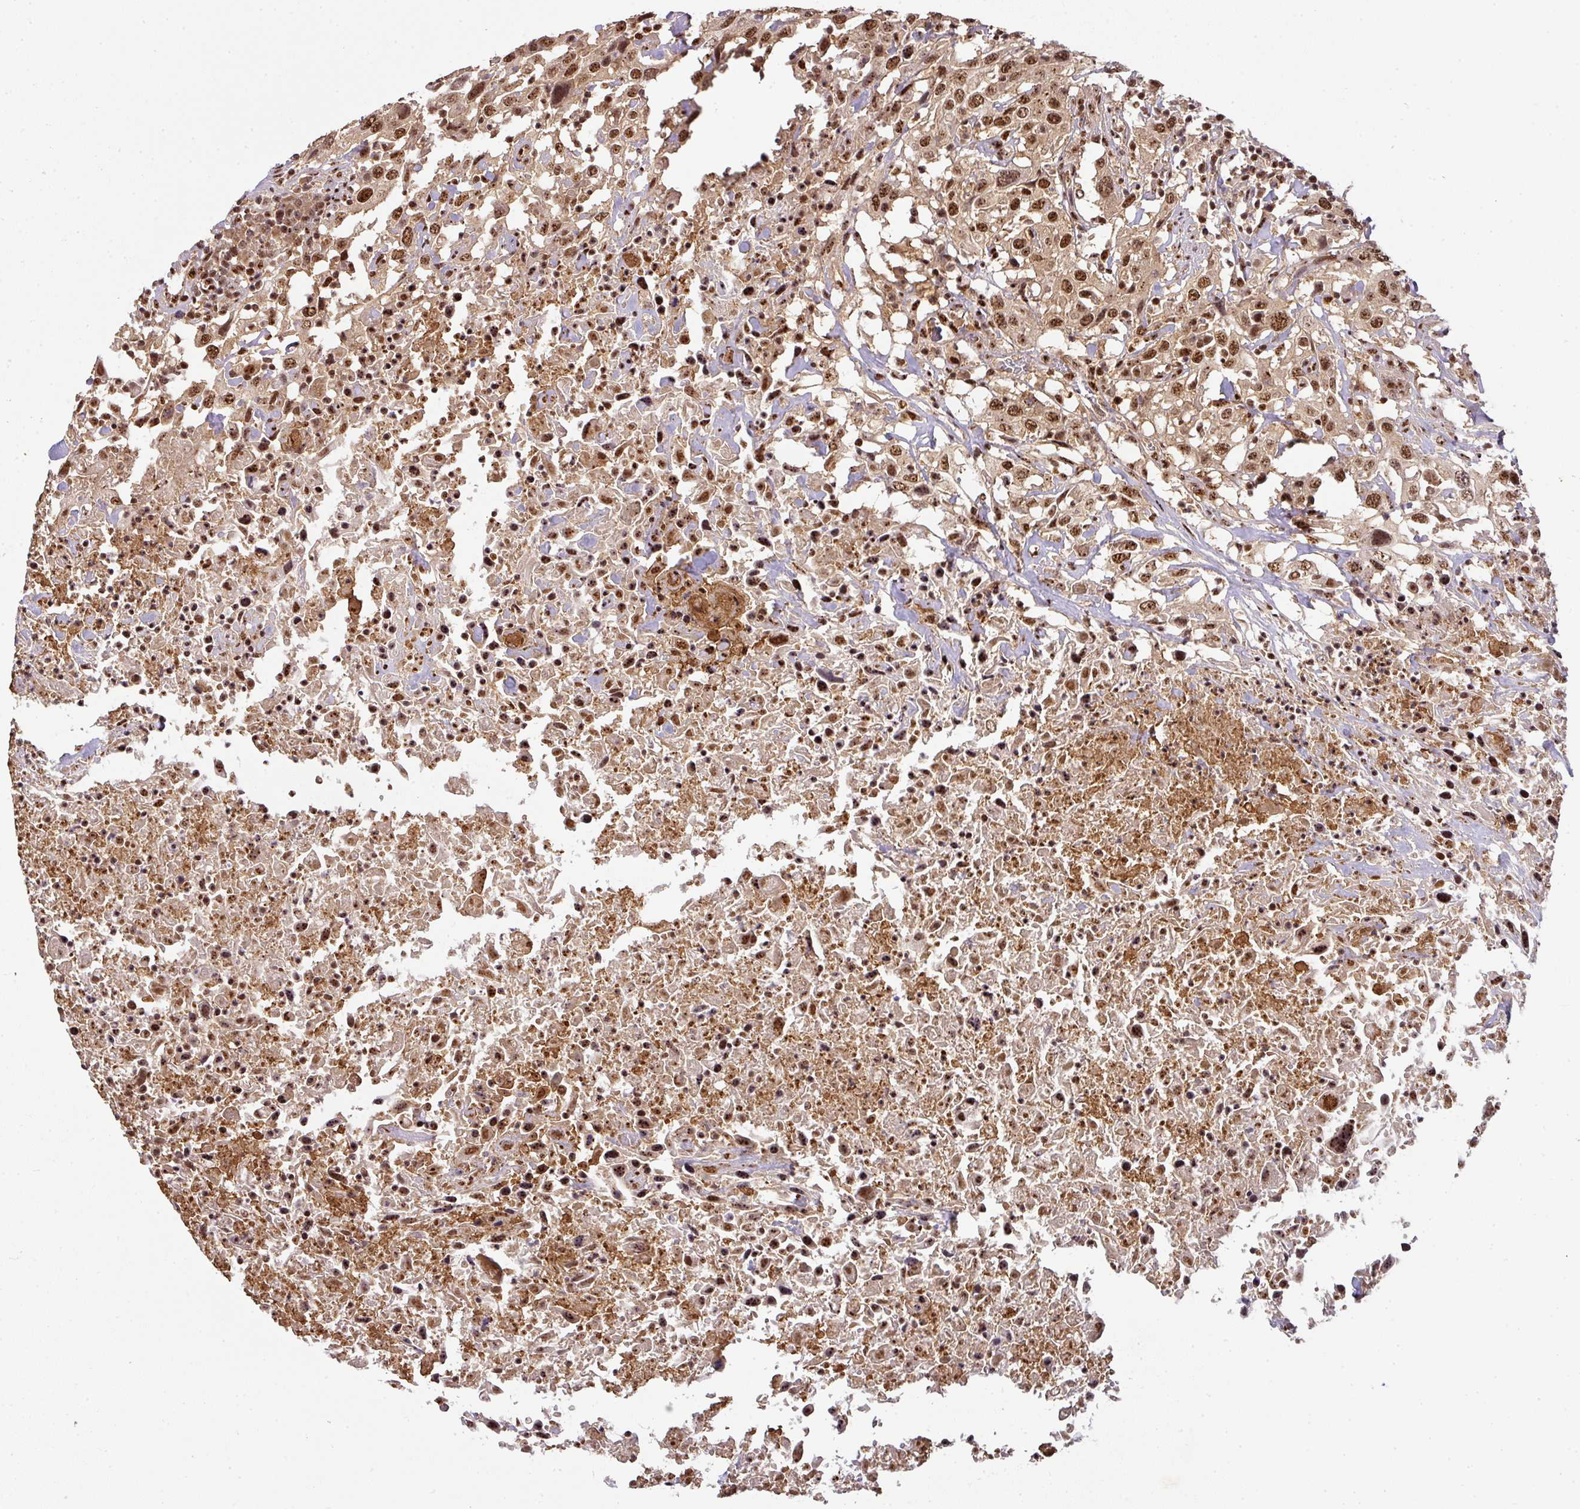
{"staining": {"intensity": "strong", "quantity": ">75%", "location": "nuclear"}, "tissue": "urothelial cancer", "cell_type": "Tumor cells", "image_type": "cancer", "snomed": [{"axis": "morphology", "description": "Urothelial carcinoma, High grade"}, {"axis": "topography", "description": "Urinary bladder"}], "caption": "A high amount of strong nuclear expression is identified in approximately >75% of tumor cells in high-grade urothelial carcinoma tissue.", "gene": "RANBP9", "patient": {"sex": "male", "age": 61}}